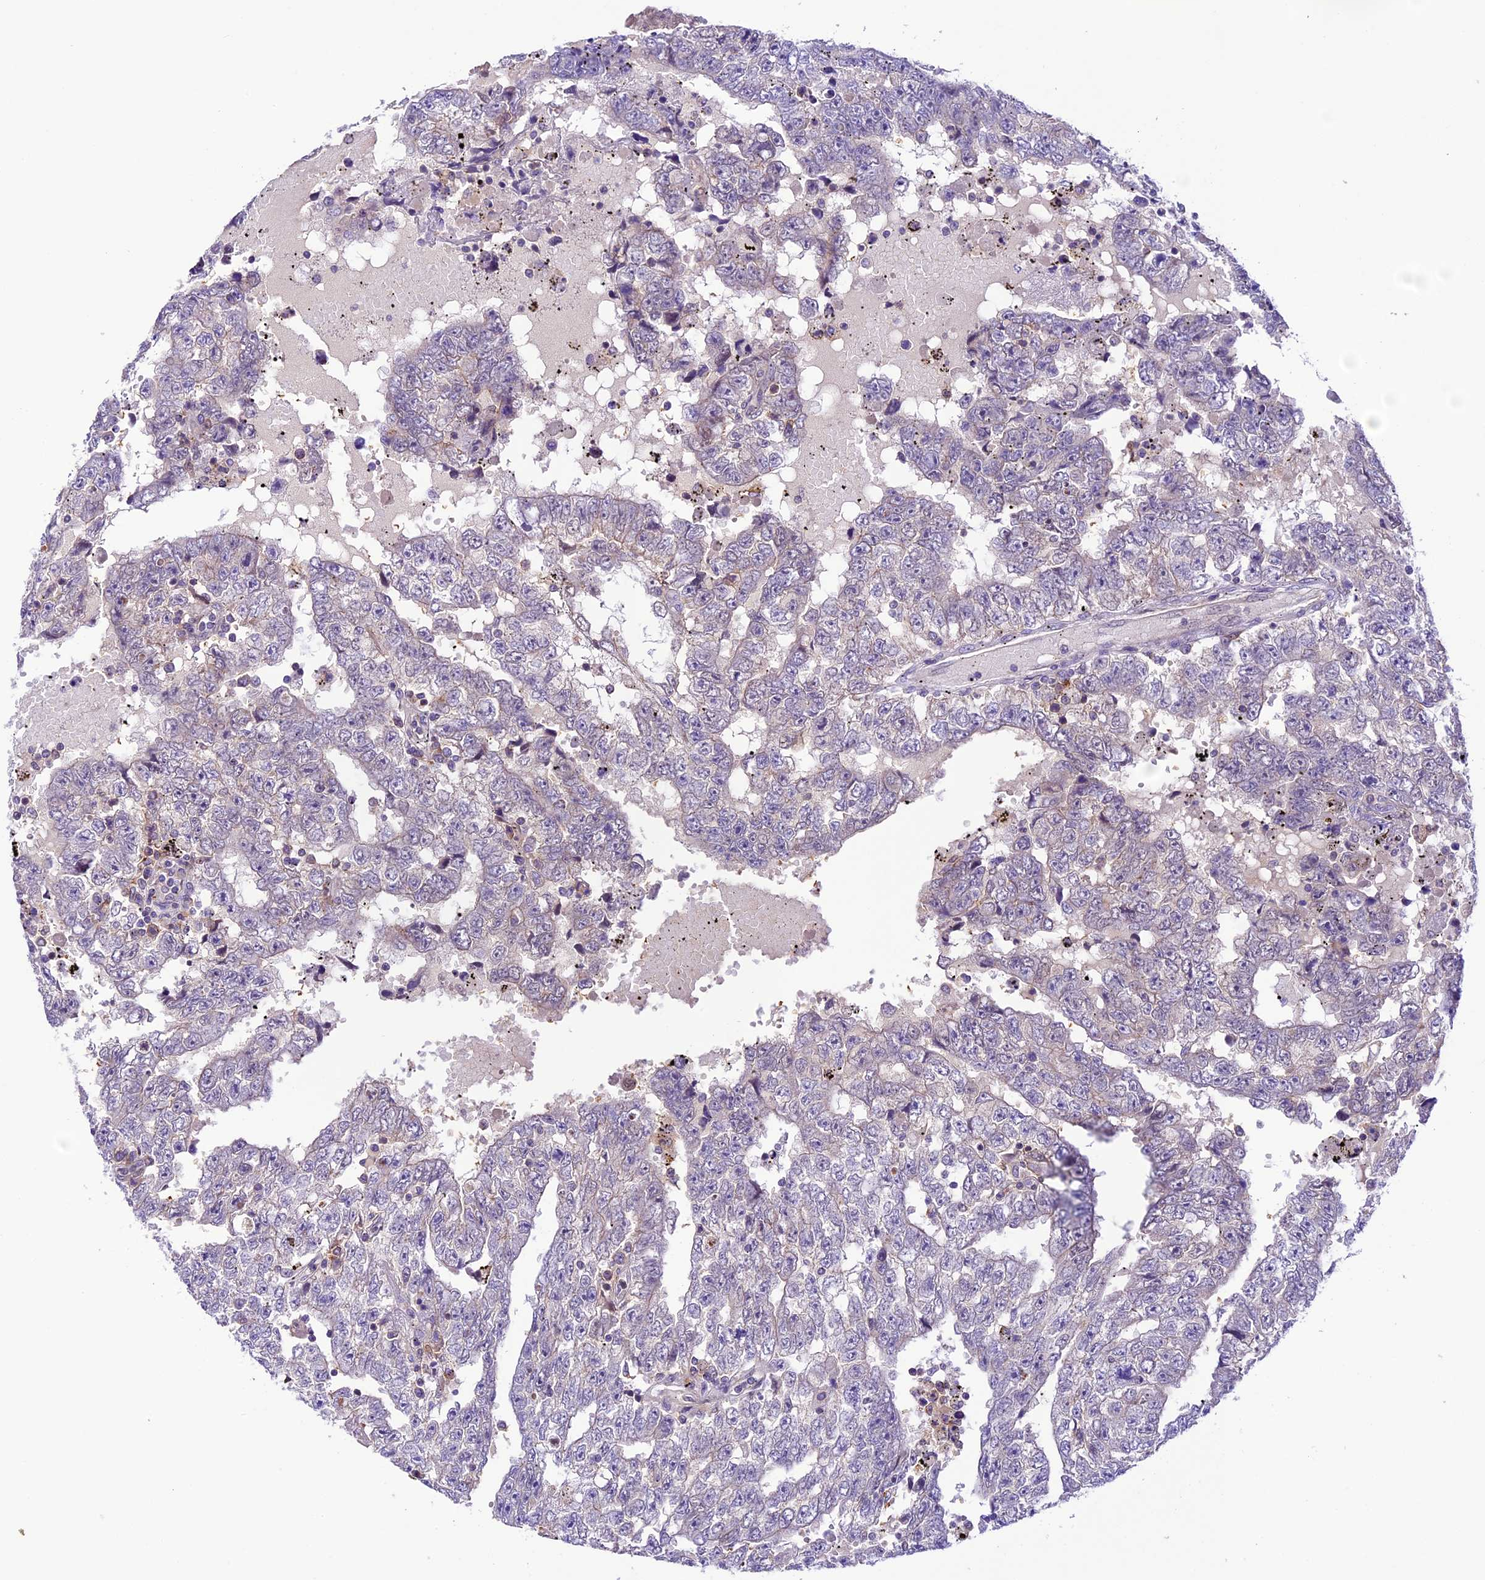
{"staining": {"intensity": "weak", "quantity": "<25%", "location": "nuclear"}, "tissue": "testis cancer", "cell_type": "Tumor cells", "image_type": "cancer", "snomed": [{"axis": "morphology", "description": "Carcinoma, Embryonal, NOS"}, {"axis": "topography", "description": "Testis"}], "caption": "High magnification brightfield microscopy of testis cancer stained with DAB (3,3'-diaminobenzidine) (brown) and counterstained with hematoxylin (blue): tumor cells show no significant expression.", "gene": "SHKBP1", "patient": {"sex": "male", "age": 25}}